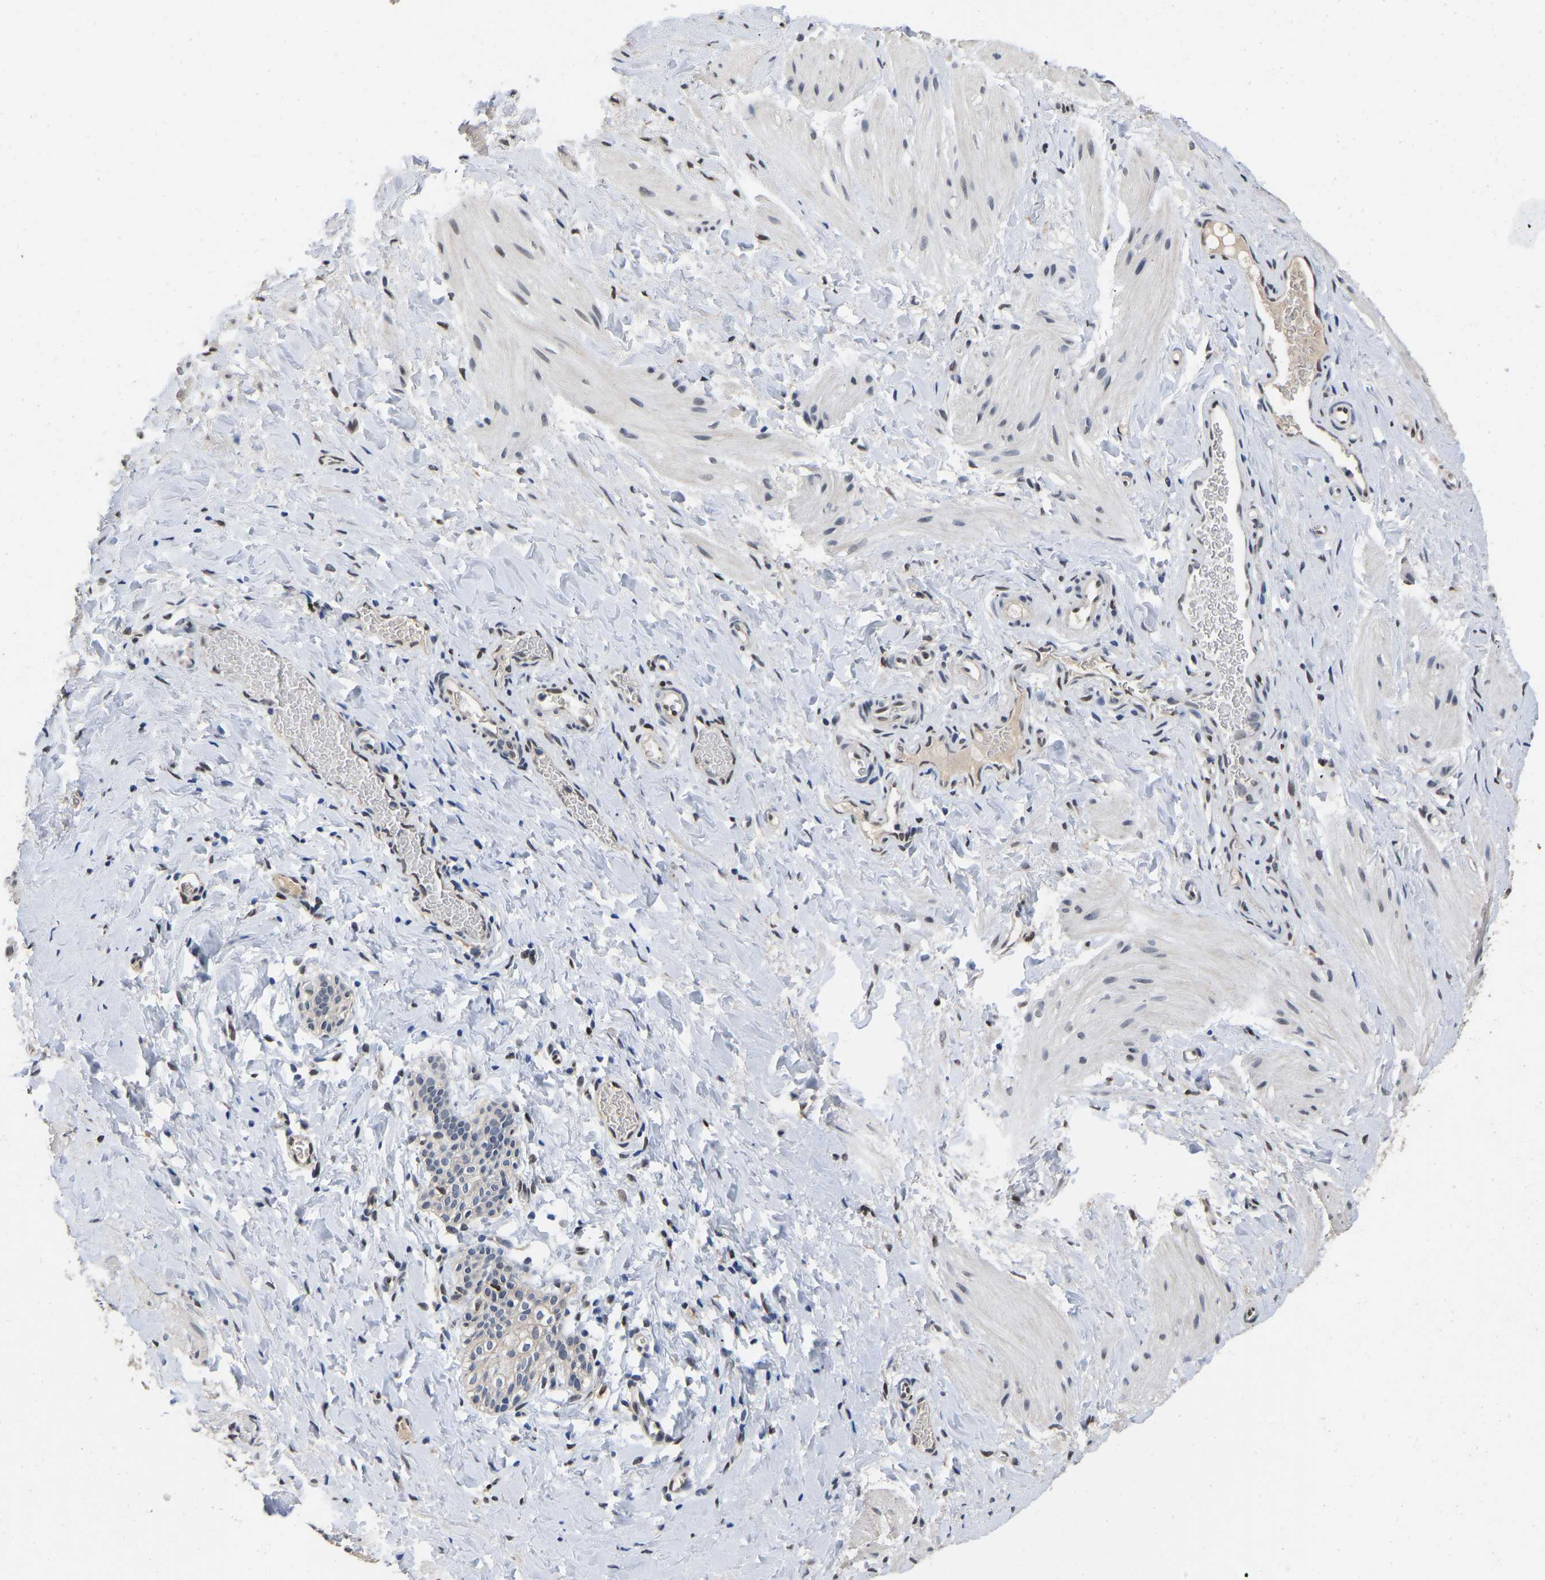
{"staining": {"intensity": "weak", "quantity": "<25%", "location": "nuclear"}, "tissue": "smooth muscle", "cell_type": "Smooth muscle cells", "image_type": "normal", "snomed": [{"axis": "morphology", "description": "Normal tissue, NOS"}, {"axis": "topography", "description": "Smooth muscle"}], "caption": "A high-resolution photomicrograph shows immunohistochemistry (IHC) staining of normal smooth muscle, which reveals no significant positivity in smooth muscle cells.", "gene": "QKI", "patient": {"sex": "male", "age": 16}}